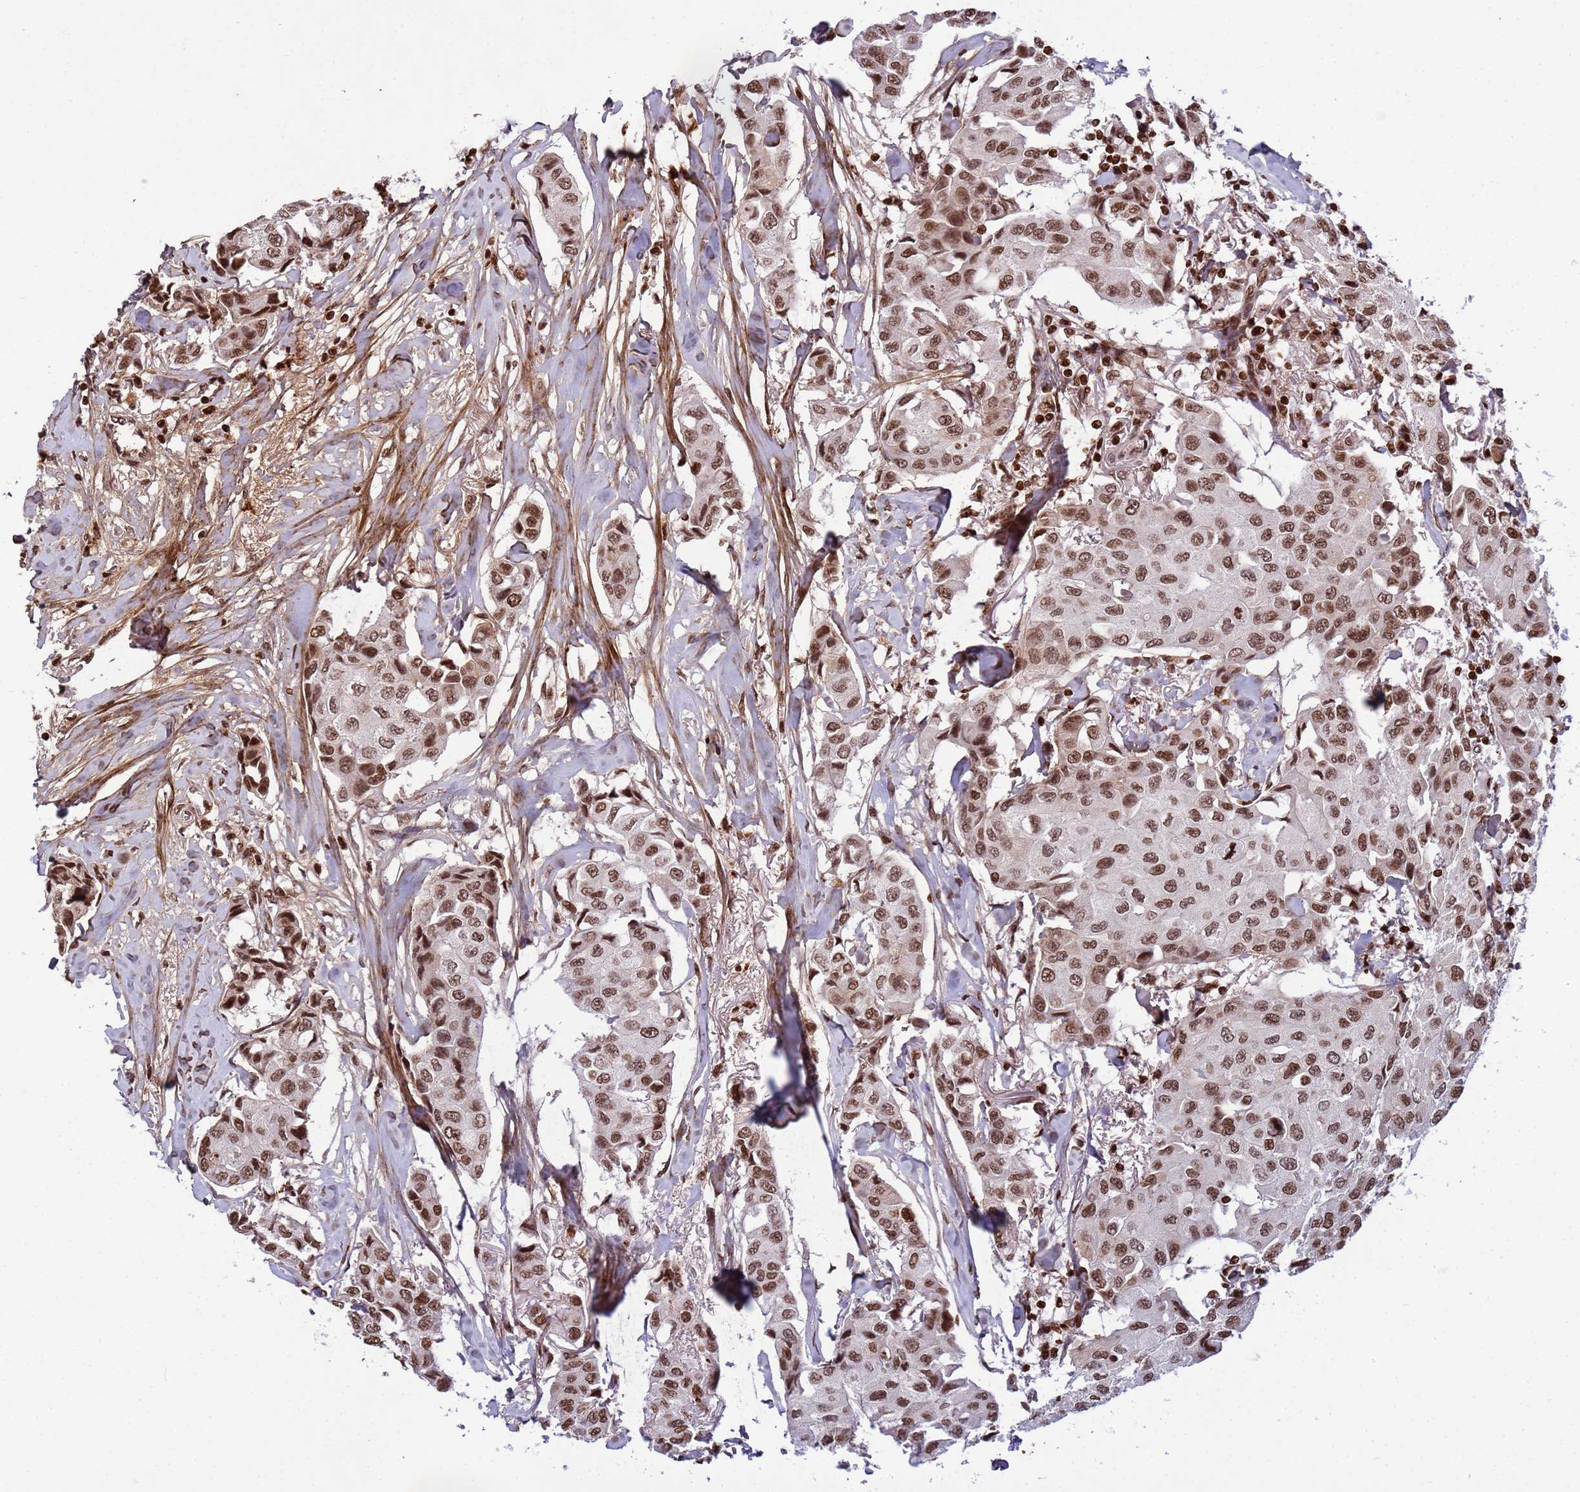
{"staining": {"intensity": "strong", "quantity": ">75%", "location": "nuclear"}, "tissue": "breast cancer", "cell_type": "Tumor cells", "image_type": "cancer", "snomed": [{"axis": "morphology", "description": "Duct carcinoma"}, {"axis": "topography", "description": "Breast"}], "caption": "Human breast intraductal carcinoma stained for a protein (brown) exhibits strong nuclear positive positivity in about >75% of tumor cells.", "gene": "H3-3B", "patient": {"sex": "female", "age": 80}}